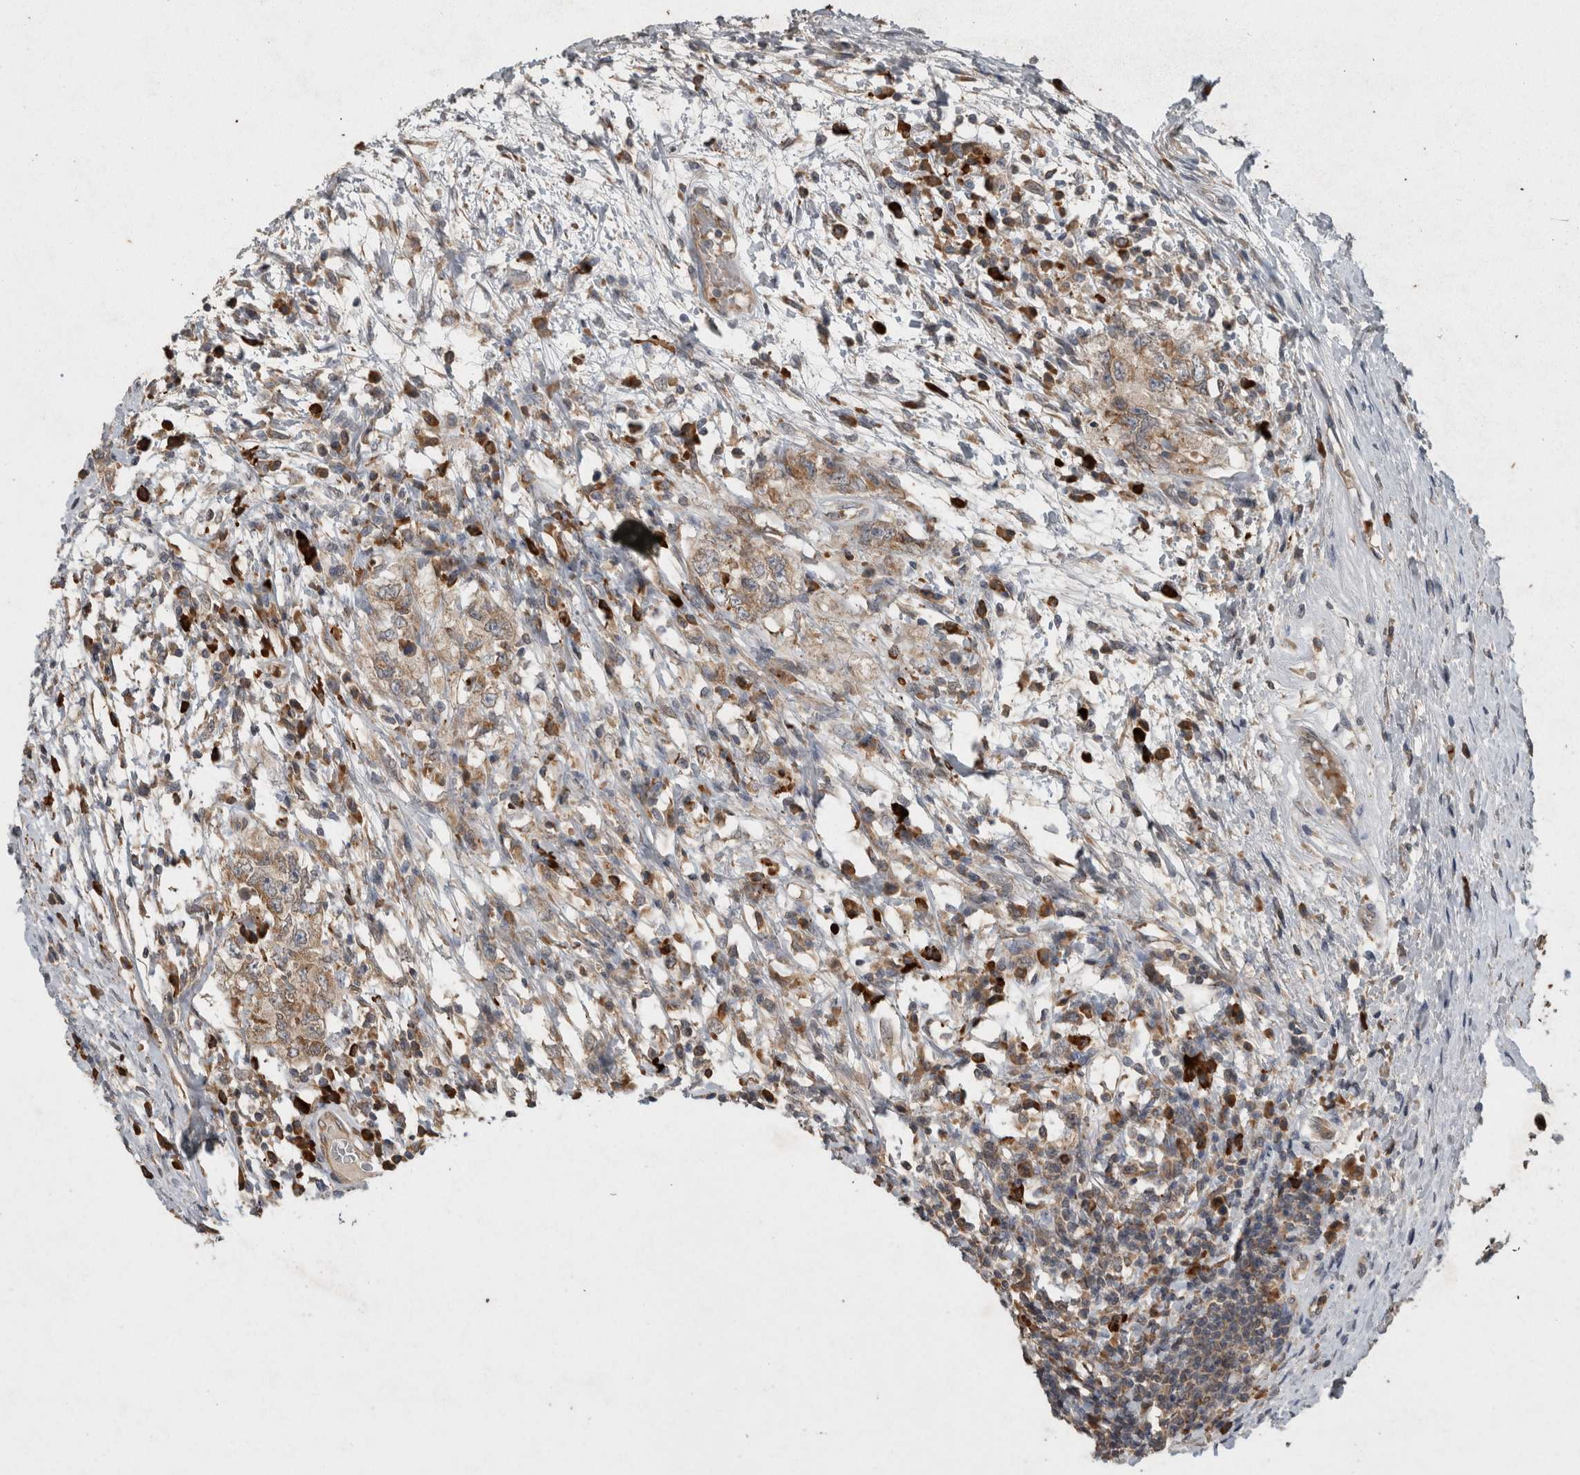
{"staining": {"intensity": "moderate", "quantity": ">75%", "location": "cytoplasmic/membranous"}, "tissue": "testis cancer", "cell_type": "Tumor cells", "image_type": "cancer", "snomed": [{"axis": "morphology", "description": "Carcinoma, Embryonal, NOS"}, {"axis": "topography", "description": "Testis"}], "caption": "Moderate cytoplasmic/membranous positivity for a protein is identified in about >75% of tumor cells of testis cancer (embryonal carcinoma) using immunohistochemistry.", "gene": "ADGRL3", "patient": {"sex": "male", "age": 26}}